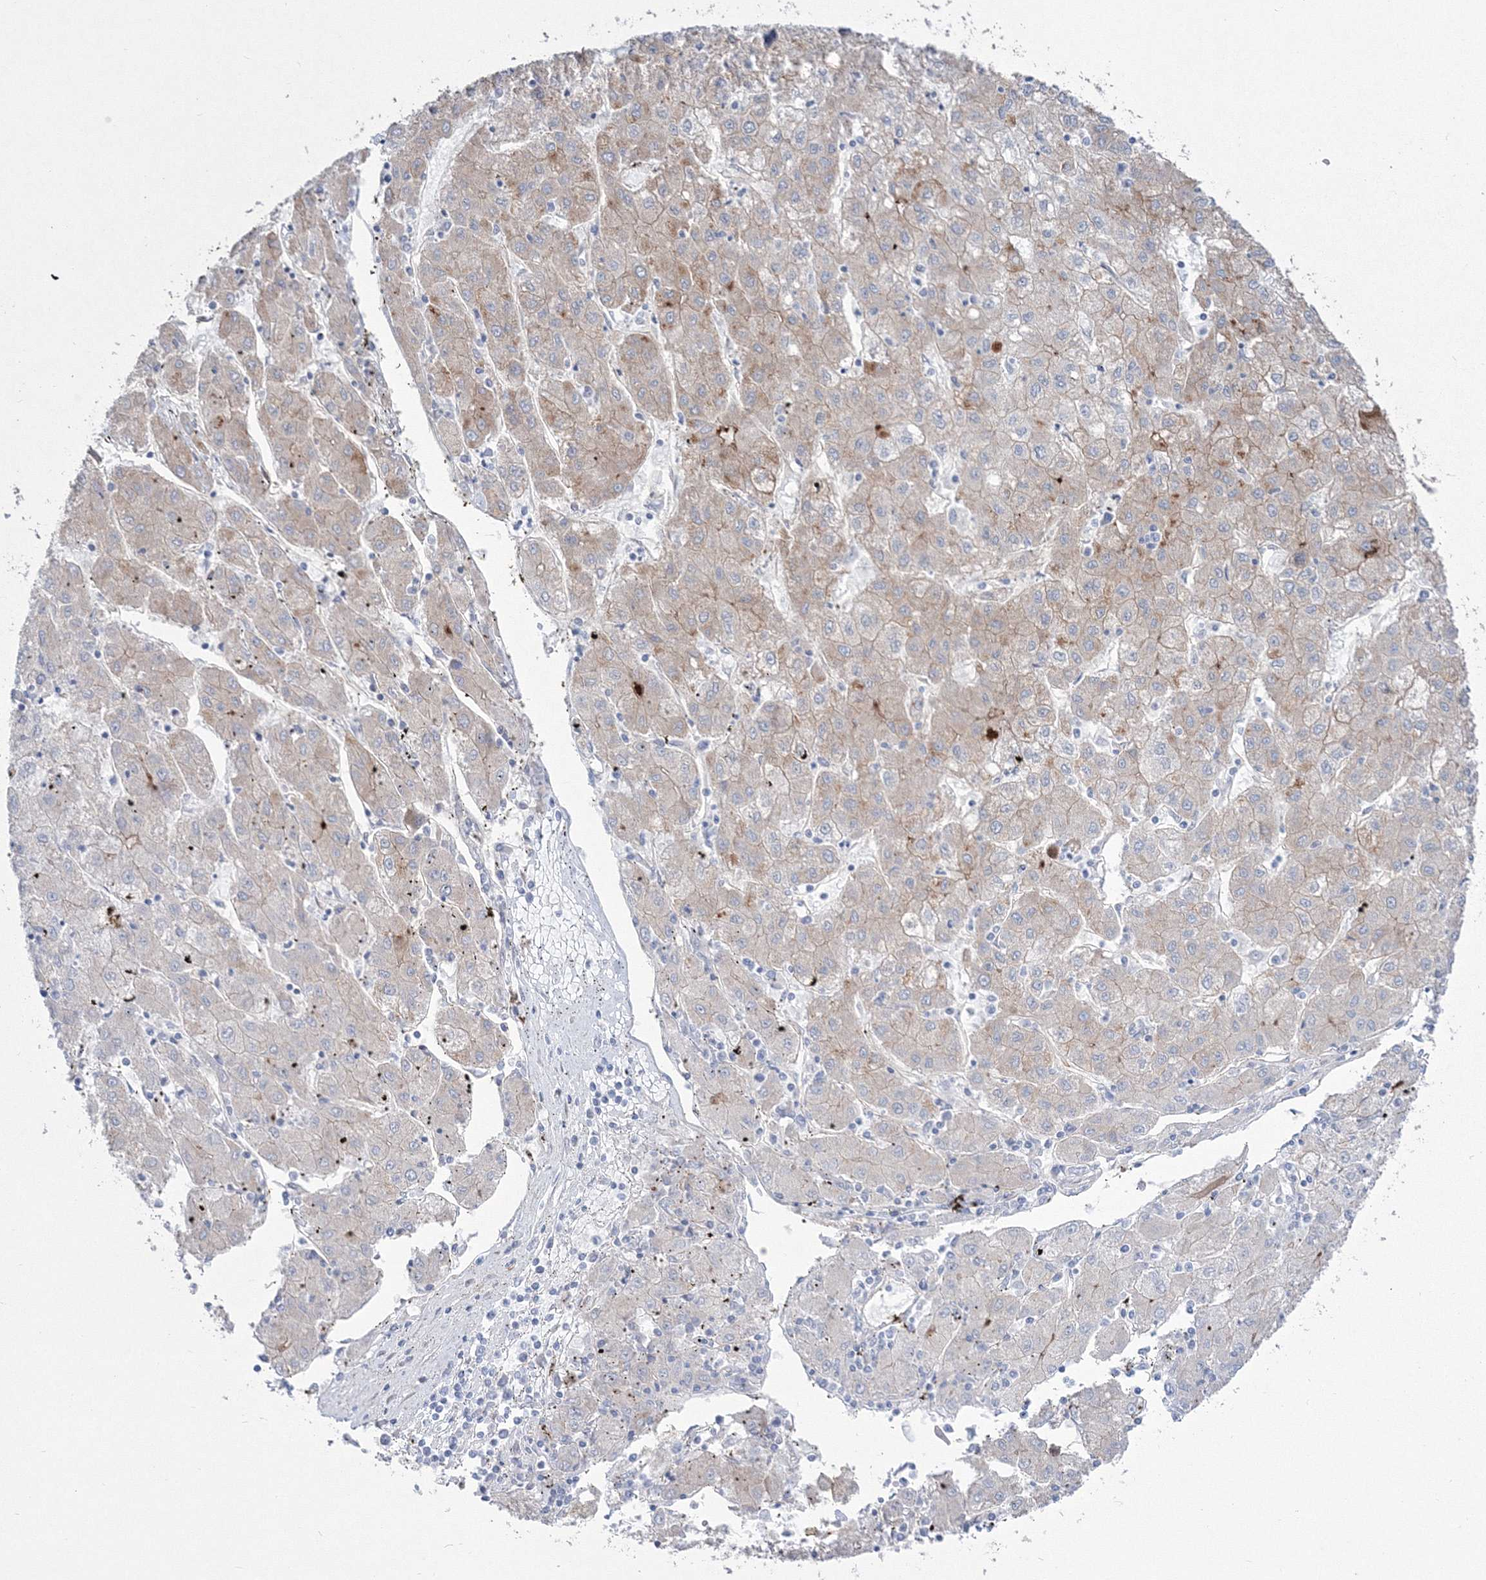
{"staining": {"intensity": "weak", "quantity": "<25%", "location": "cytoplasmic/membranous"}, "tissue": "liver cancer", "cell_type": "Tumor cells", "image_type": "cancer", "snomed": [{"axis": "morphology", "description": "Carcinoma, Hepatocellular, NOS"}, {"axis": "topography", "description": "Liver"}], "caption": "A histopathology image of human liver cancer (hepatocellular carcinoma) is negative for staining in tumor cells. Brightfield microscopy of immunohistochemistry (IHC) stained with DAB (3,3'-diaminobenzidine) (brown) and hematoxylin (blue), captured at high magnification.", "gene": "HYAL2", "patient": {"sex": "male", "age": 72}}